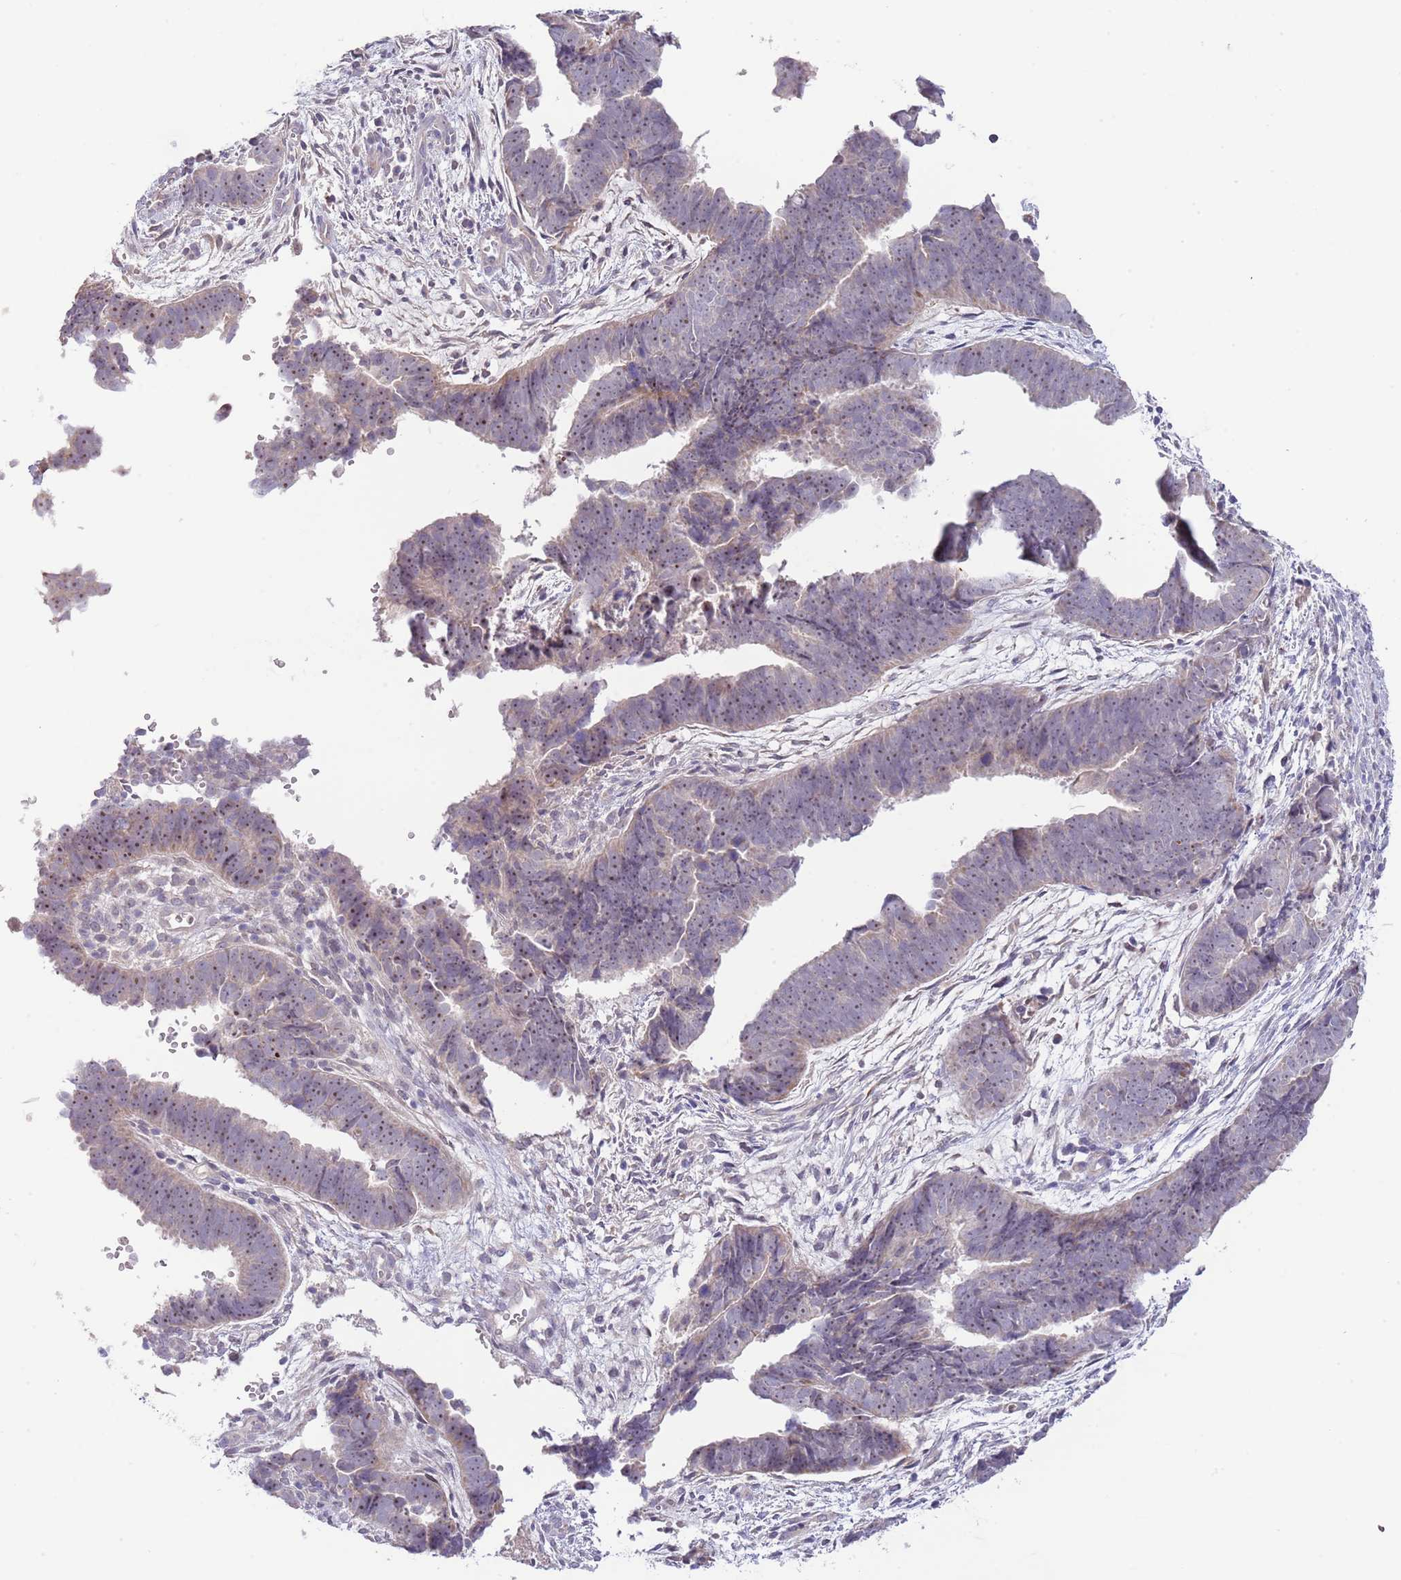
{"staining": {"intensity": "weak", "quantity": "25%-75%", "location": "cytoplasmic/membranous,nuclear"}, "tissue": "endometrial cancer", "cell_type": "Tumor cells", "image_type": "cancer", "snomed": [{"axis": "morphology", "description": "Adenocarcinoma, NOS"}, {"axis": "topography", "description": "Endometrium"}], "caption": "Protein staining of endometrial cancer (adenocarcinoma) tissue shows weak cytoplasmic/membranous and nuclear expression in about 25%-75% of tumor cells.", "gene": "AP1S2", "patient": {"sex": "female", "age": 75}}